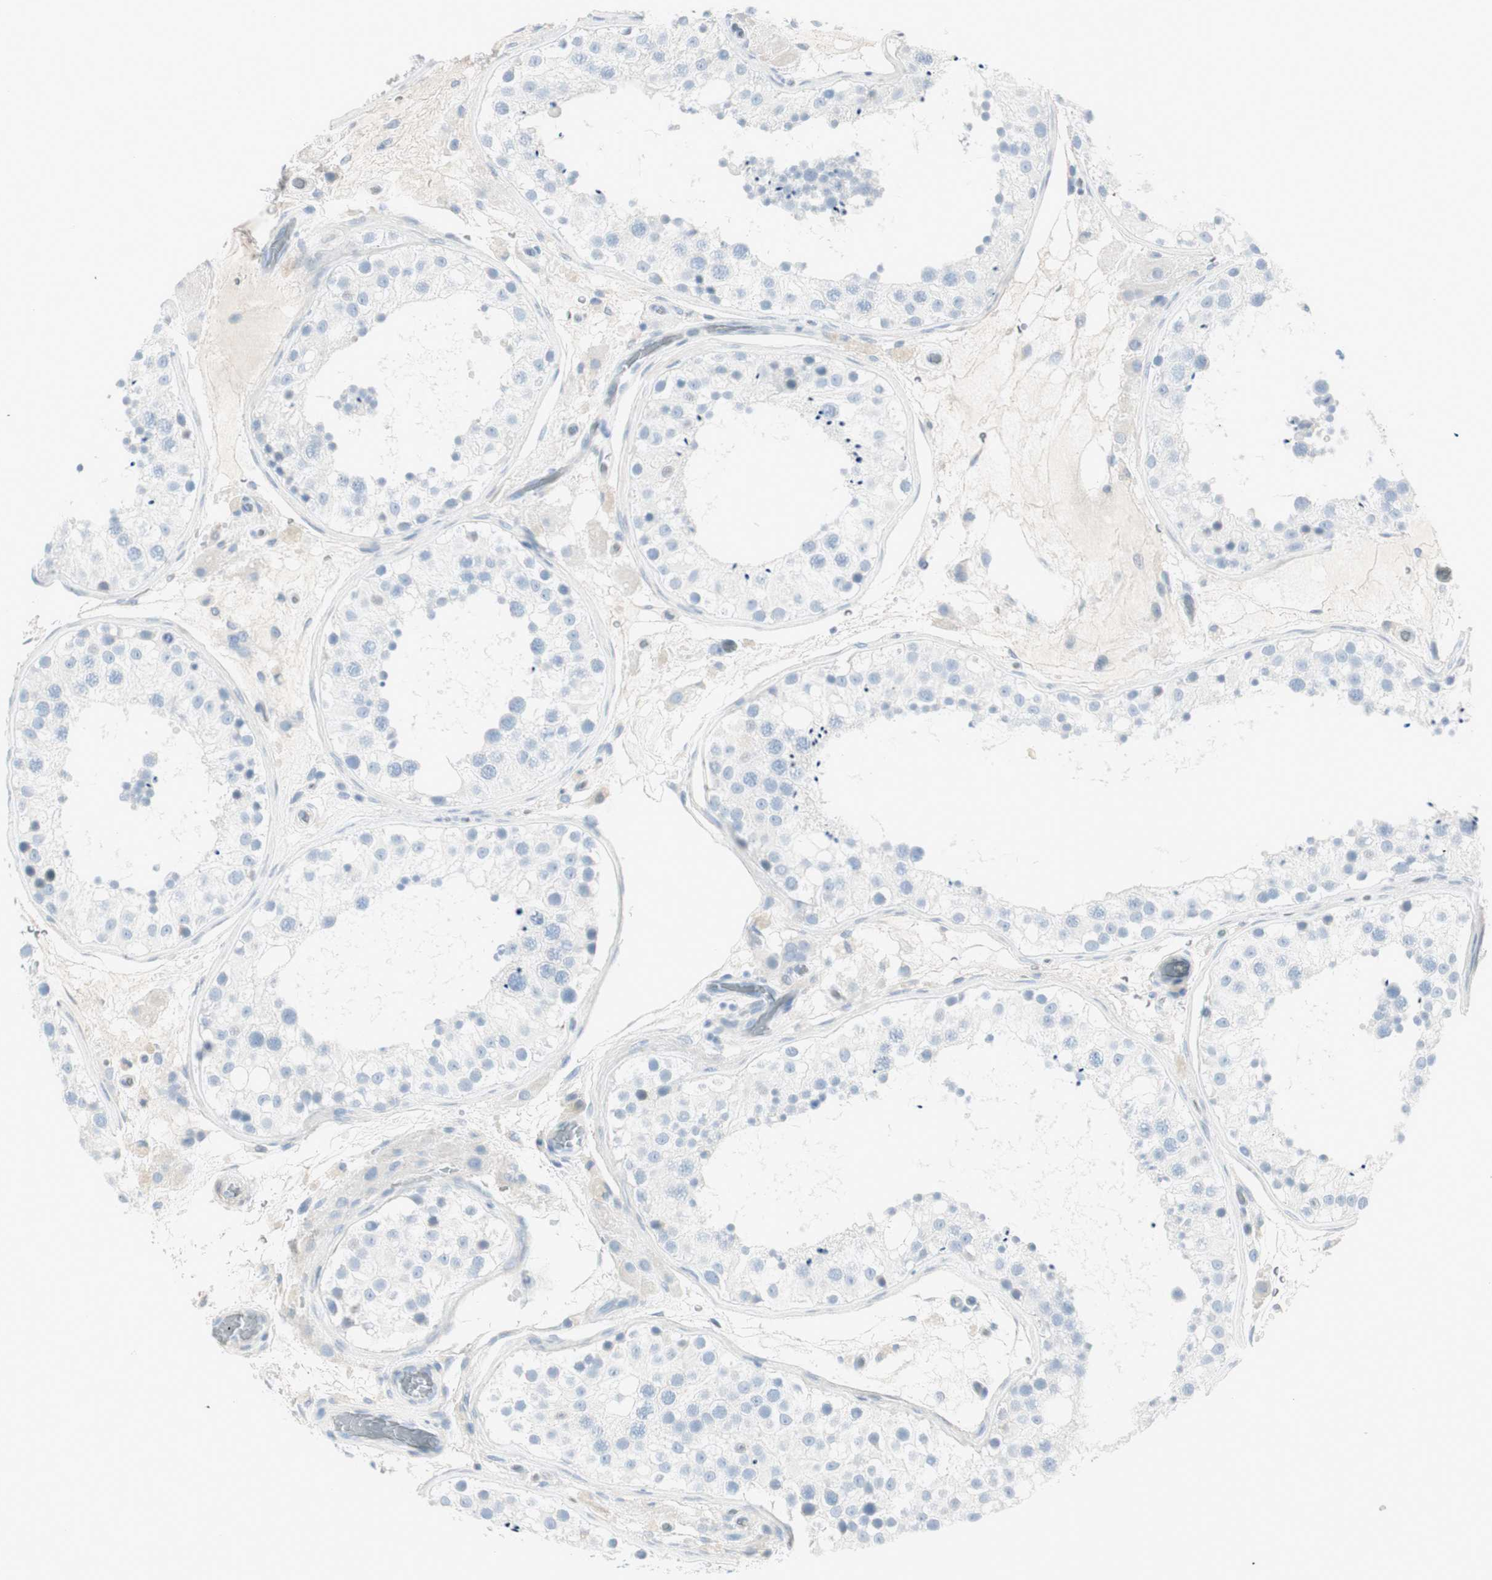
{"staining": {"intensity": "negative", "quantity": "none", "location": "none"}, "tissue": "testis", "cell_type": "Cells in seminiferous ducts", "image_type": "normal", "snomed": [{"axis": "morphology", "description": "Normal tissue, NOS"}, {"axis": "topography", "description": "Testis"}, {"axis": "topography", "description": "Epididymis"}], "caption": "High power microscopy histopathology image of an IHC photomicrograph of normal testis, revealing no significant positivity in cells in seminiferous ducts.", "gene": "CDHR5", "patient": {"sex": "male", "age": 26}}